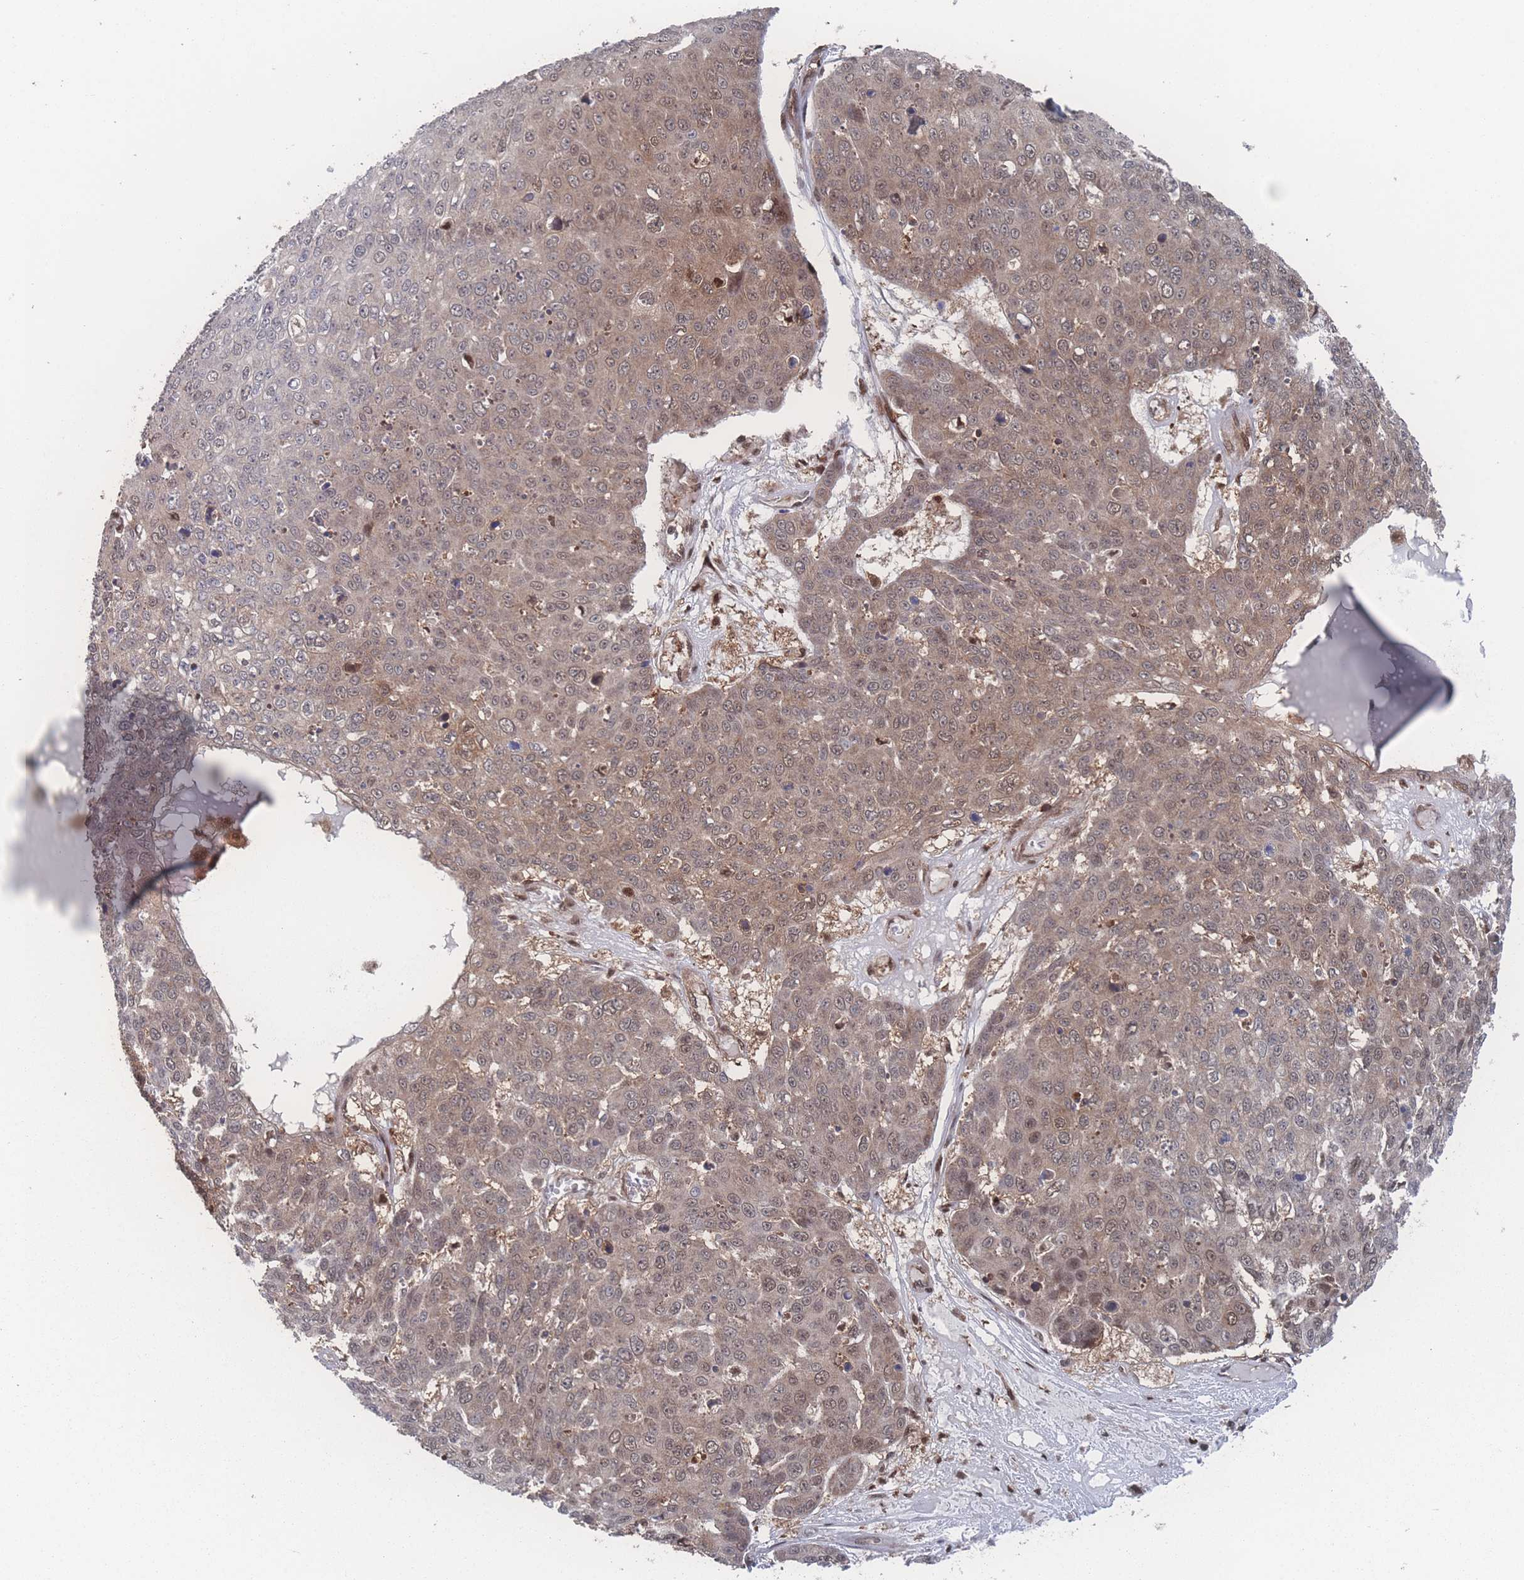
{"staining": {"intensity": "weak", "quantity": ">75%", "location": "cytoplasmic/membranous,nuclear"}, "tissue": "skin cancer", "cell_type": "Tumor cells", "image_type": "cancer", "snomed": [{"axis": "morphology", "description": "Squamous cell carcinoma, NOS"}, {"axis": "topography", "description": "Skin"}], "caption": "Brown immunohistochemical staining in human squamous cell carcinoma (skin) demonstrates weak cytoplasmic/membranous and nuclear positivity in about >75% of tumor cells. (Brightfield microscopy of DAB IHC at high magnification).", "gene": "PSMA1", "patient": {"sex": "male", "age": 71}}